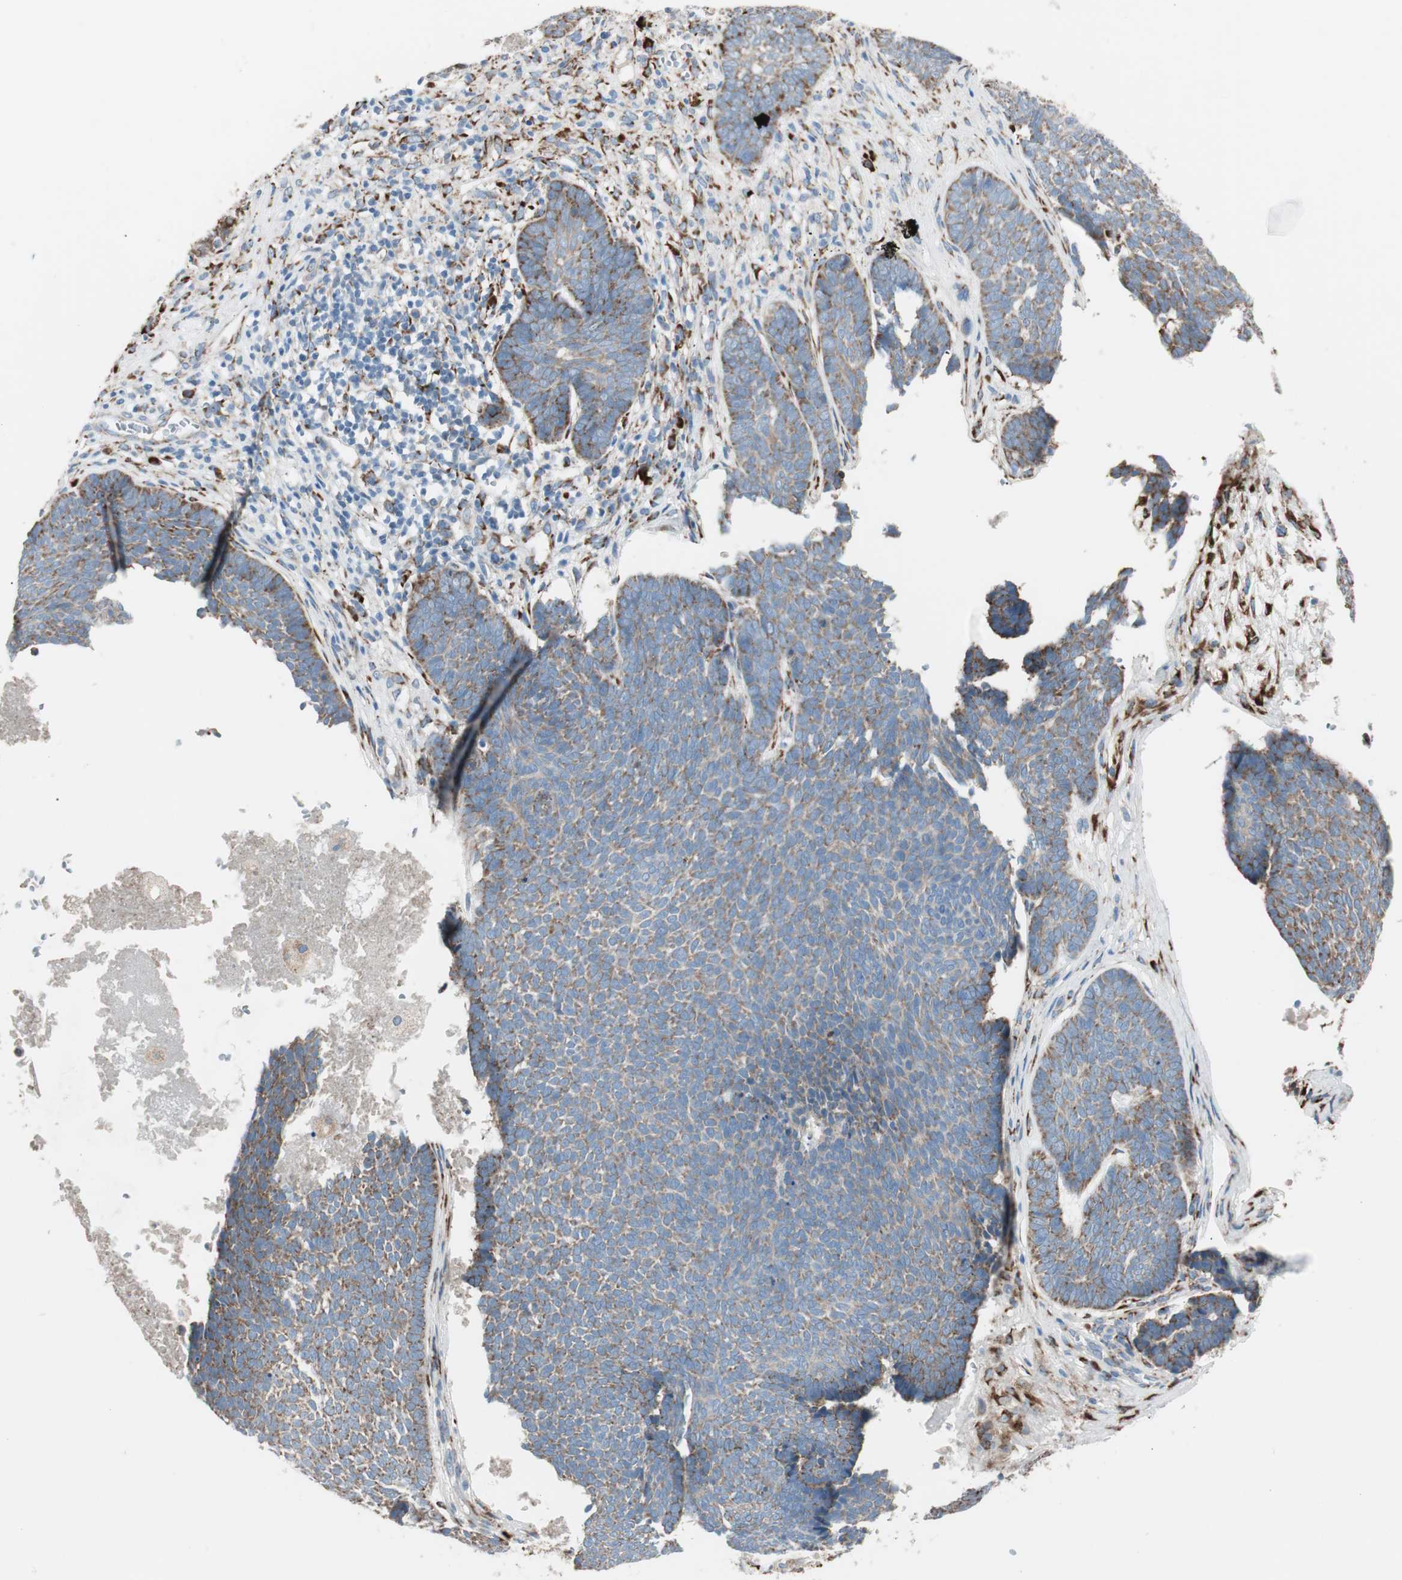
{"staining": {"intensity": "moderate", "quantity": ">75%", "location": "cytoplasmic/membranous"}, "tissue": "skin cancer", "cell_type": "Tumor cells", "image_type": "cancer", "snomed": [{"axis": "morphology", "description": "Basal cell carcinoma"}, {"axis": "topography", "description": "Skin"}], "caption": "This is a photomicrograph of immunohistochemistry staining of skin basal cell carcinoma, which shows moderate staining in the cytoplasmic/membranous of tumor cells.", "gene": "P4HTM", "patient": {"sex": "male", "age": 84}}